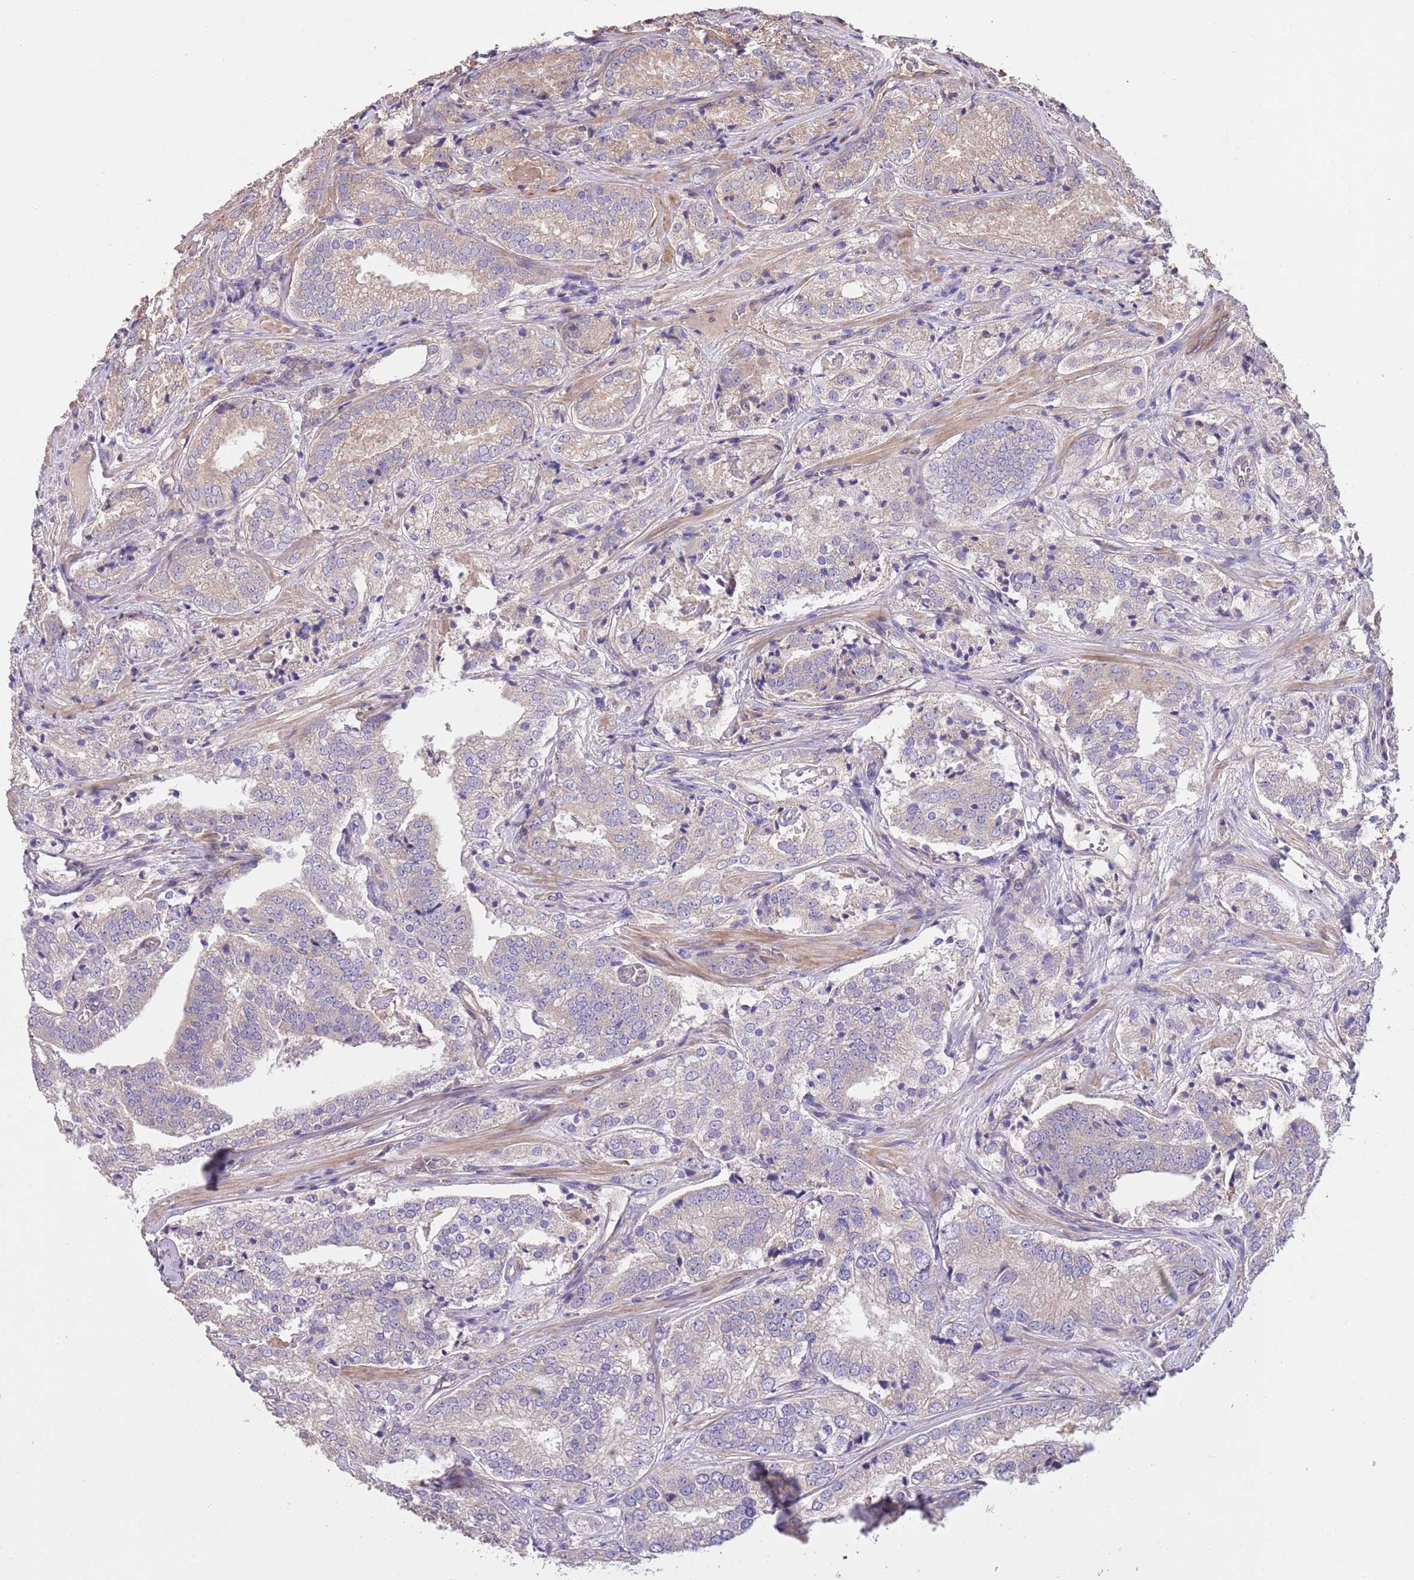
{"staining": {"intensity": "weak", "quantity": "<25%", "location": "cytoplasmic/membranous"}, "tissue": "prostate cancer", "cell_type": "Tumor cells", "image_type": "cancer", "snomed": [{"axis": "morphology", "description": "Adenocarcinoma, High grade"}, {"axis": "topography", "description": "Prostate"}], "caption": "High-grade adenocarcinoma (prostate) stained for a protein using IHC demonstrates no expression tumor cells.", "gene": "FAM89B", "patient": {"sex": "male", "age": 63}}